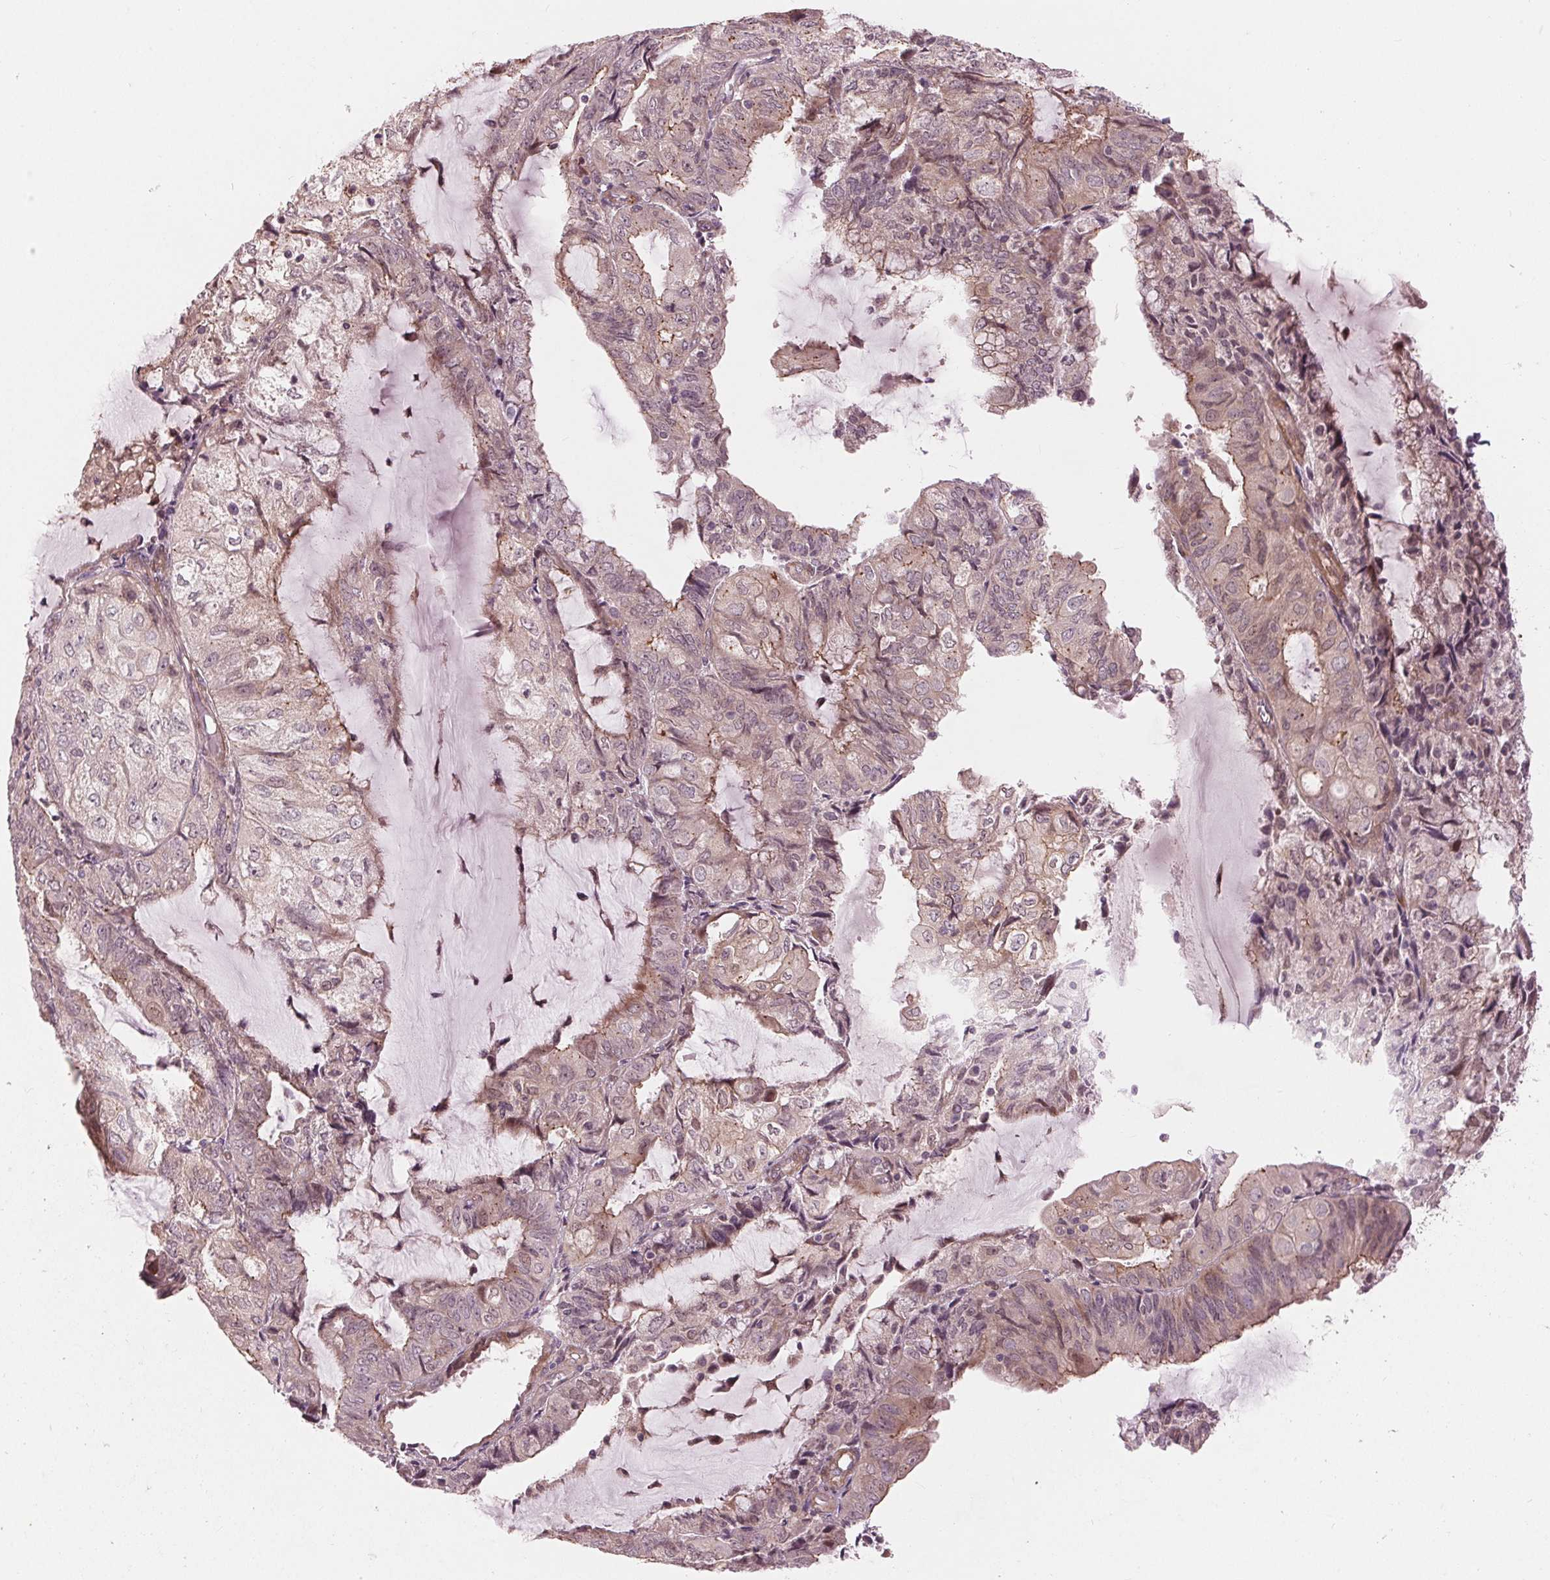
{"staining": {"intensity": "moderate", "quantity": "<25%", "location": "cytoplasmic/membranous"}, "tissue": "endometrial cancer", "cell_type": "Tumor cells", "image_type": "cancer", "snomed": [{"axis": "morphology", "description": "Adenocarcinoma, NOS"}, {"axis": "topography", "description": "Endometrium"}], "caption": "There is low levels of moderate cytoplasmic/membranous staining in tumor cells of endometrial adenocarcinoma, as demonstrated by immunohistochemical staining (brown color).", "gene": "TXNIP", "patient": {"sex": "female", "age": 81}}